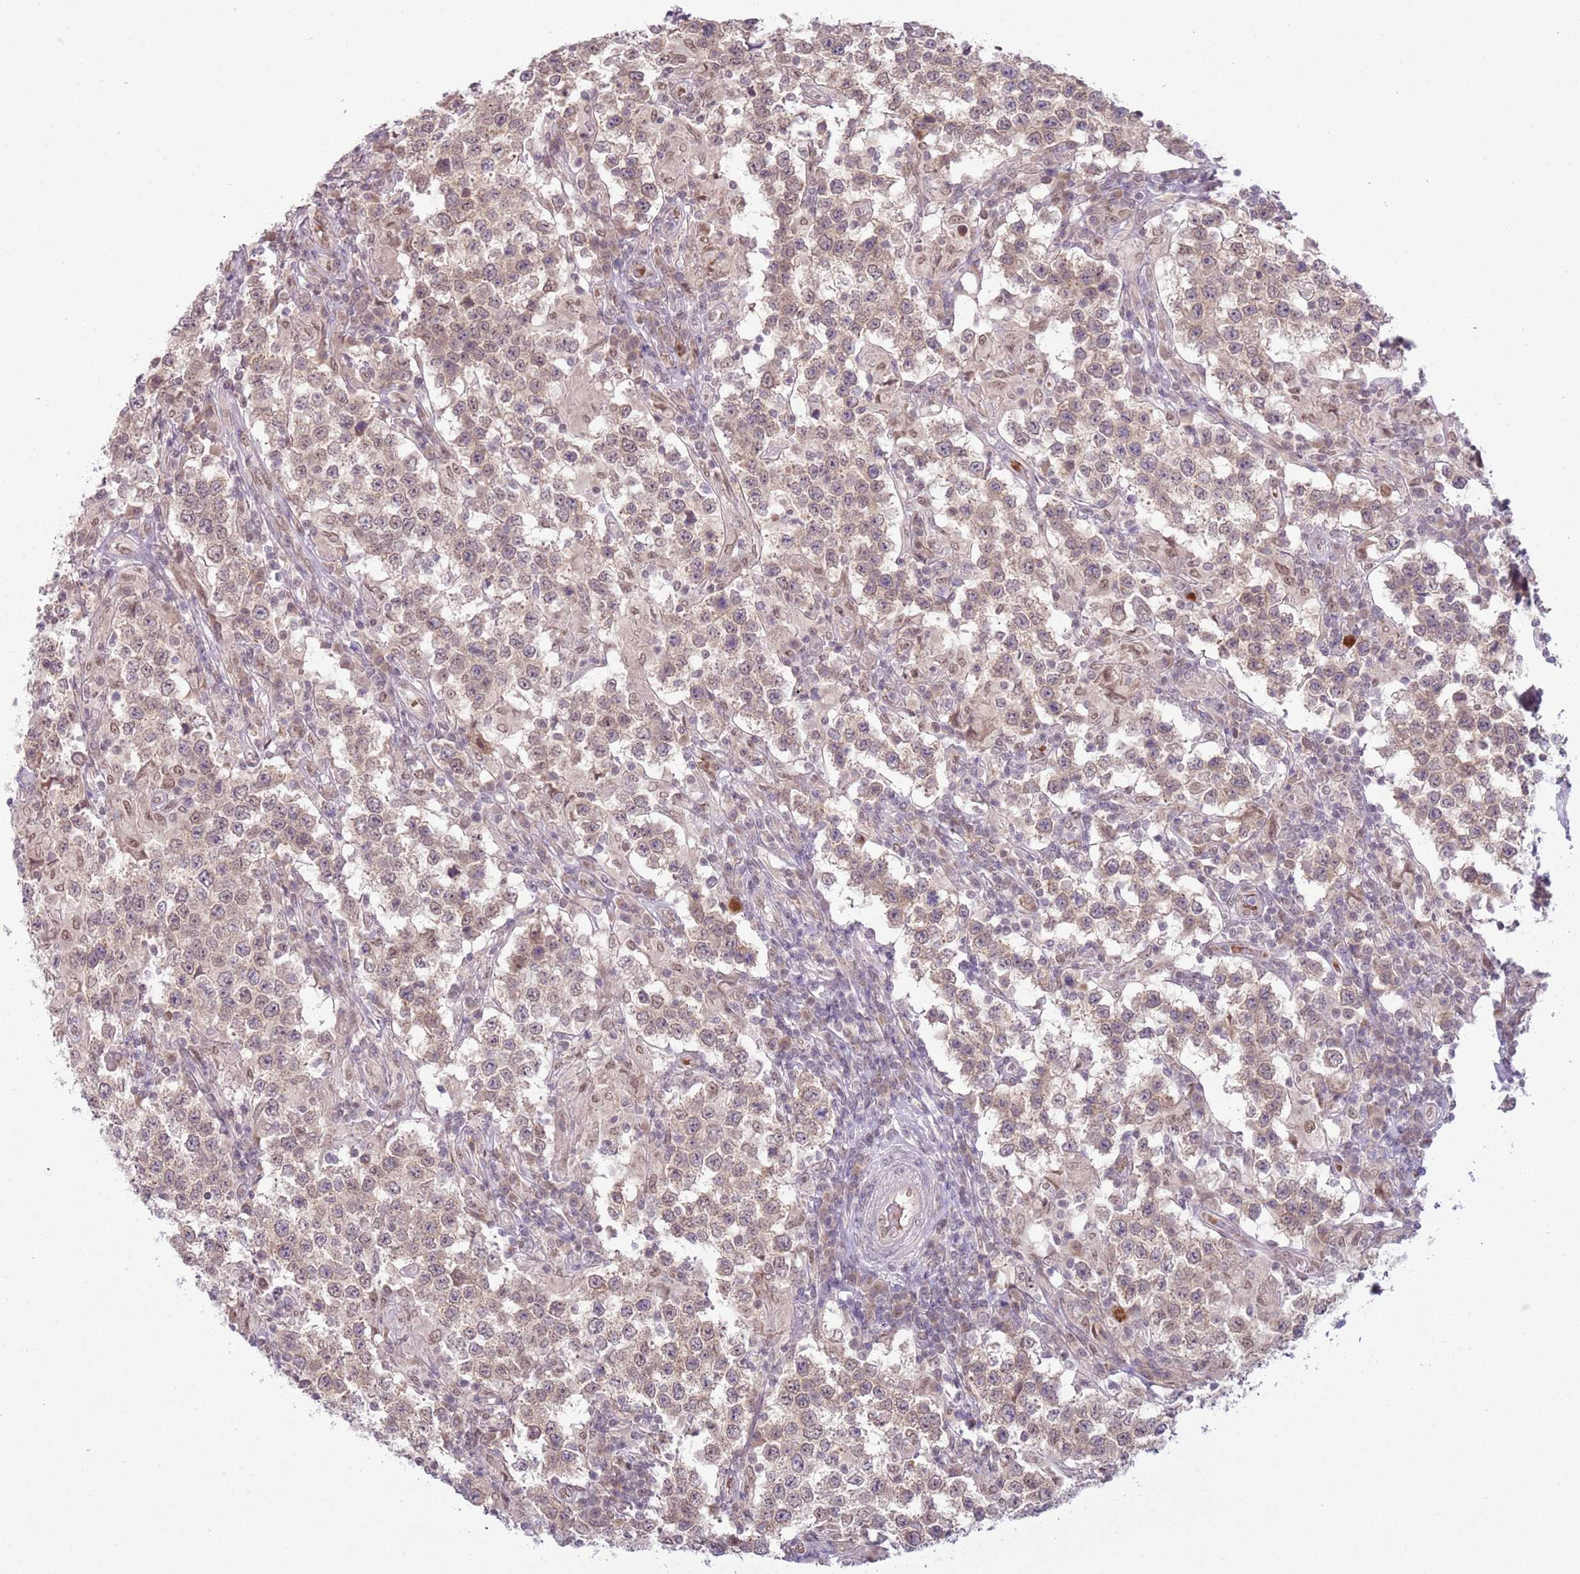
{"staining": {"intensity": "weak", "quantity": "25%-75%", "location": "cytoplasmic/membranous"}, "tissue": "testis cancer", "cell_type": "Tumor cells", "image_type": "cancer", "snomed": [{"axis": "morphology", "description": "Seminoma, NOS"}, {"axis": "morphology", "description": "Carcinoma, Embryonal, NOS"}, {"axis": "topography", "description": "Testis"}], "caption": "A high-resolution image shows immunohistochemistry staining of testis seminoma, which shows weak cytoplasmic/membranous positivity in approximately 25%-75% of tumor cells. Using DAB (brown) and hematoxylin (blue) stains, captured at high magnification using brightfield microscopy.", "gene": "TM2D1", "patient": {"sex": "male", "age": 41}}